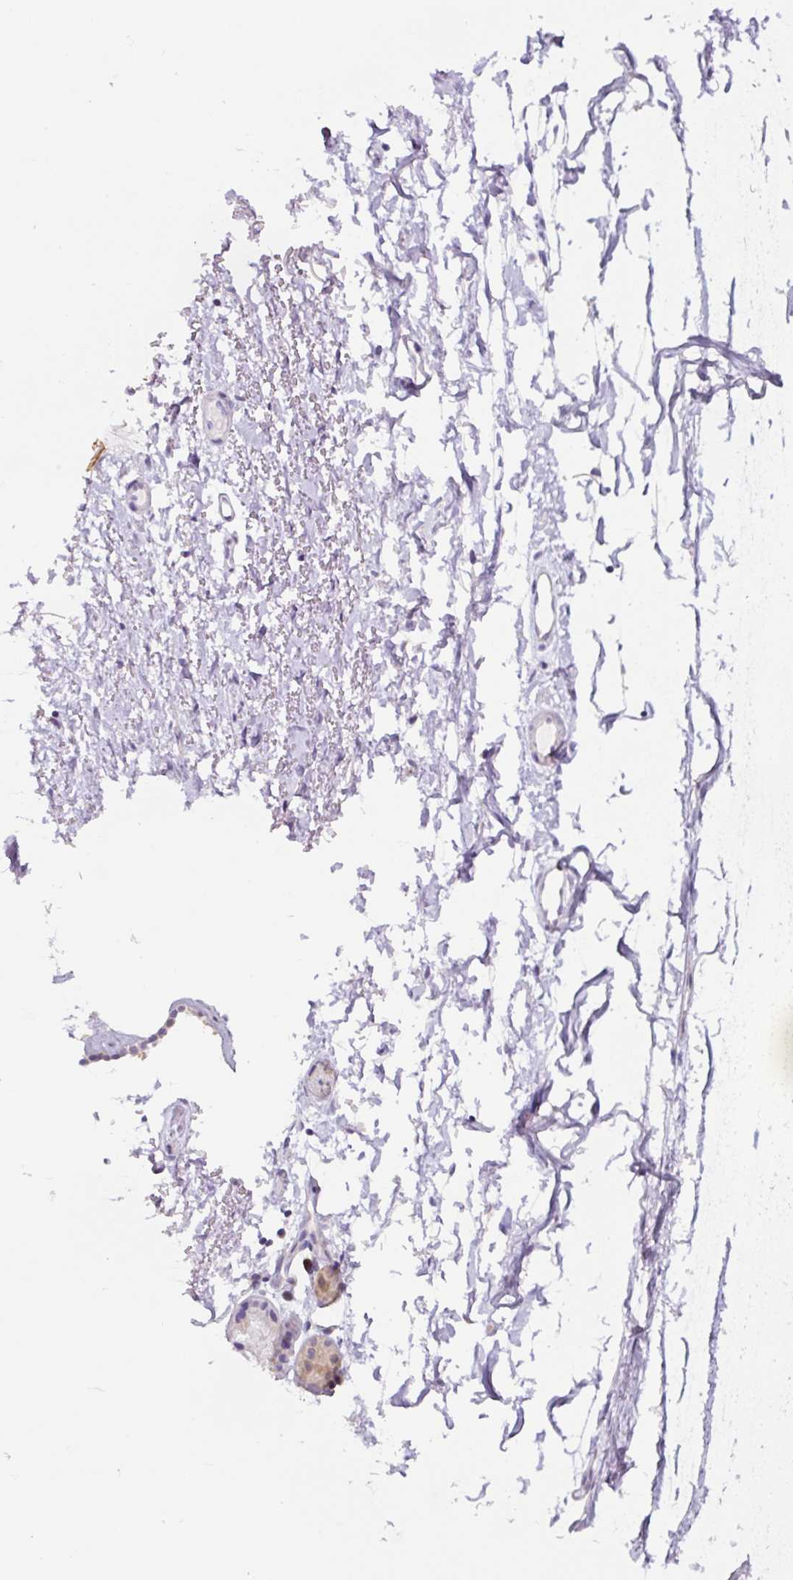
{"staining": {"intensity": "negative", "quantity": "none", "location": "none"}, "tissue": "soft tissue", "cell_type": "Chondrocytes", "image_type": "normal", "snomed": [{"axis": "morphology", "description": "Normal tissue, NOS"}, {"axis": "topography", "description": "Cartilage tissue"}, {"axis": "topography", "description": "Nasopharynx"}], "caption": "High magnification brightfield microscopy of unremarkable soft tissue stained with DAB (brown) and counterstained with hematoxylin (blue): chondrocytes show no significant expression. (Stains: DAB (3,3'-diaminobenzidine) IHC with hematoxylin counter stain, Microscopy: brightfield microscopy at high magnification).", "gene": "HPS4", "patient": {"sex": "male", "age": 56}}